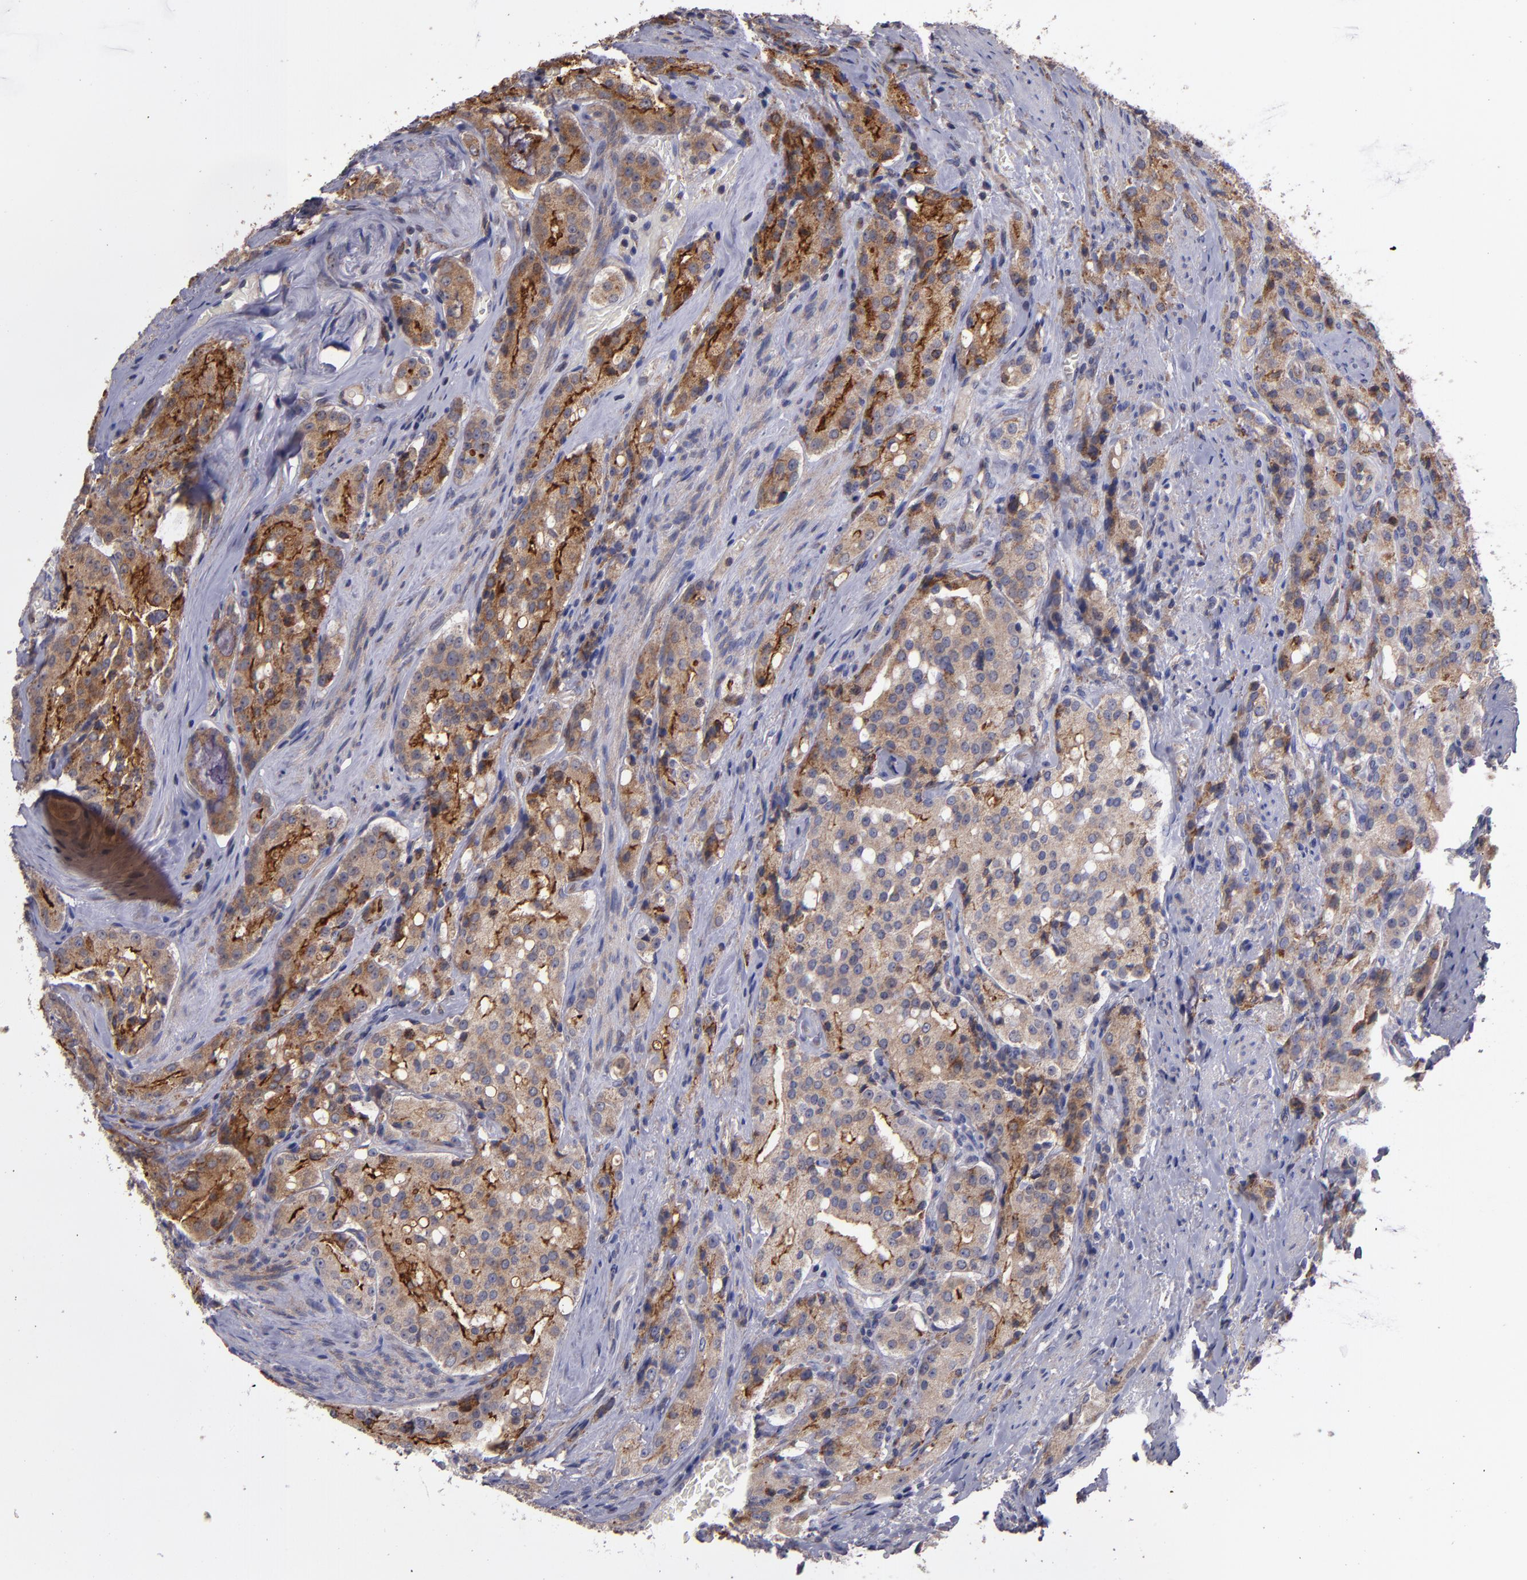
{"staining": {"intensity": "moderate", "quantity": ">75%", "location": "cytoplasmic/membranous"}, "tissue": "prostate cancer", "cell_type": "Tumor cells", "image_type": "cancer", "snomed": [{"axis": "morphology", "description": "Adenocarcinoma, Medium grade"}, {"axis": "topography", "description": "Prostate"}], "caption": "Prostate cancer was stained to show a protein in brown. There is medium levels of moderate cytoplasmic/membranous positivity in approximately >75% of tumor cells. Nuclei are stained in blue.", "gene": "IFIH1", "patient": {"sex": "male", "age": 72}}